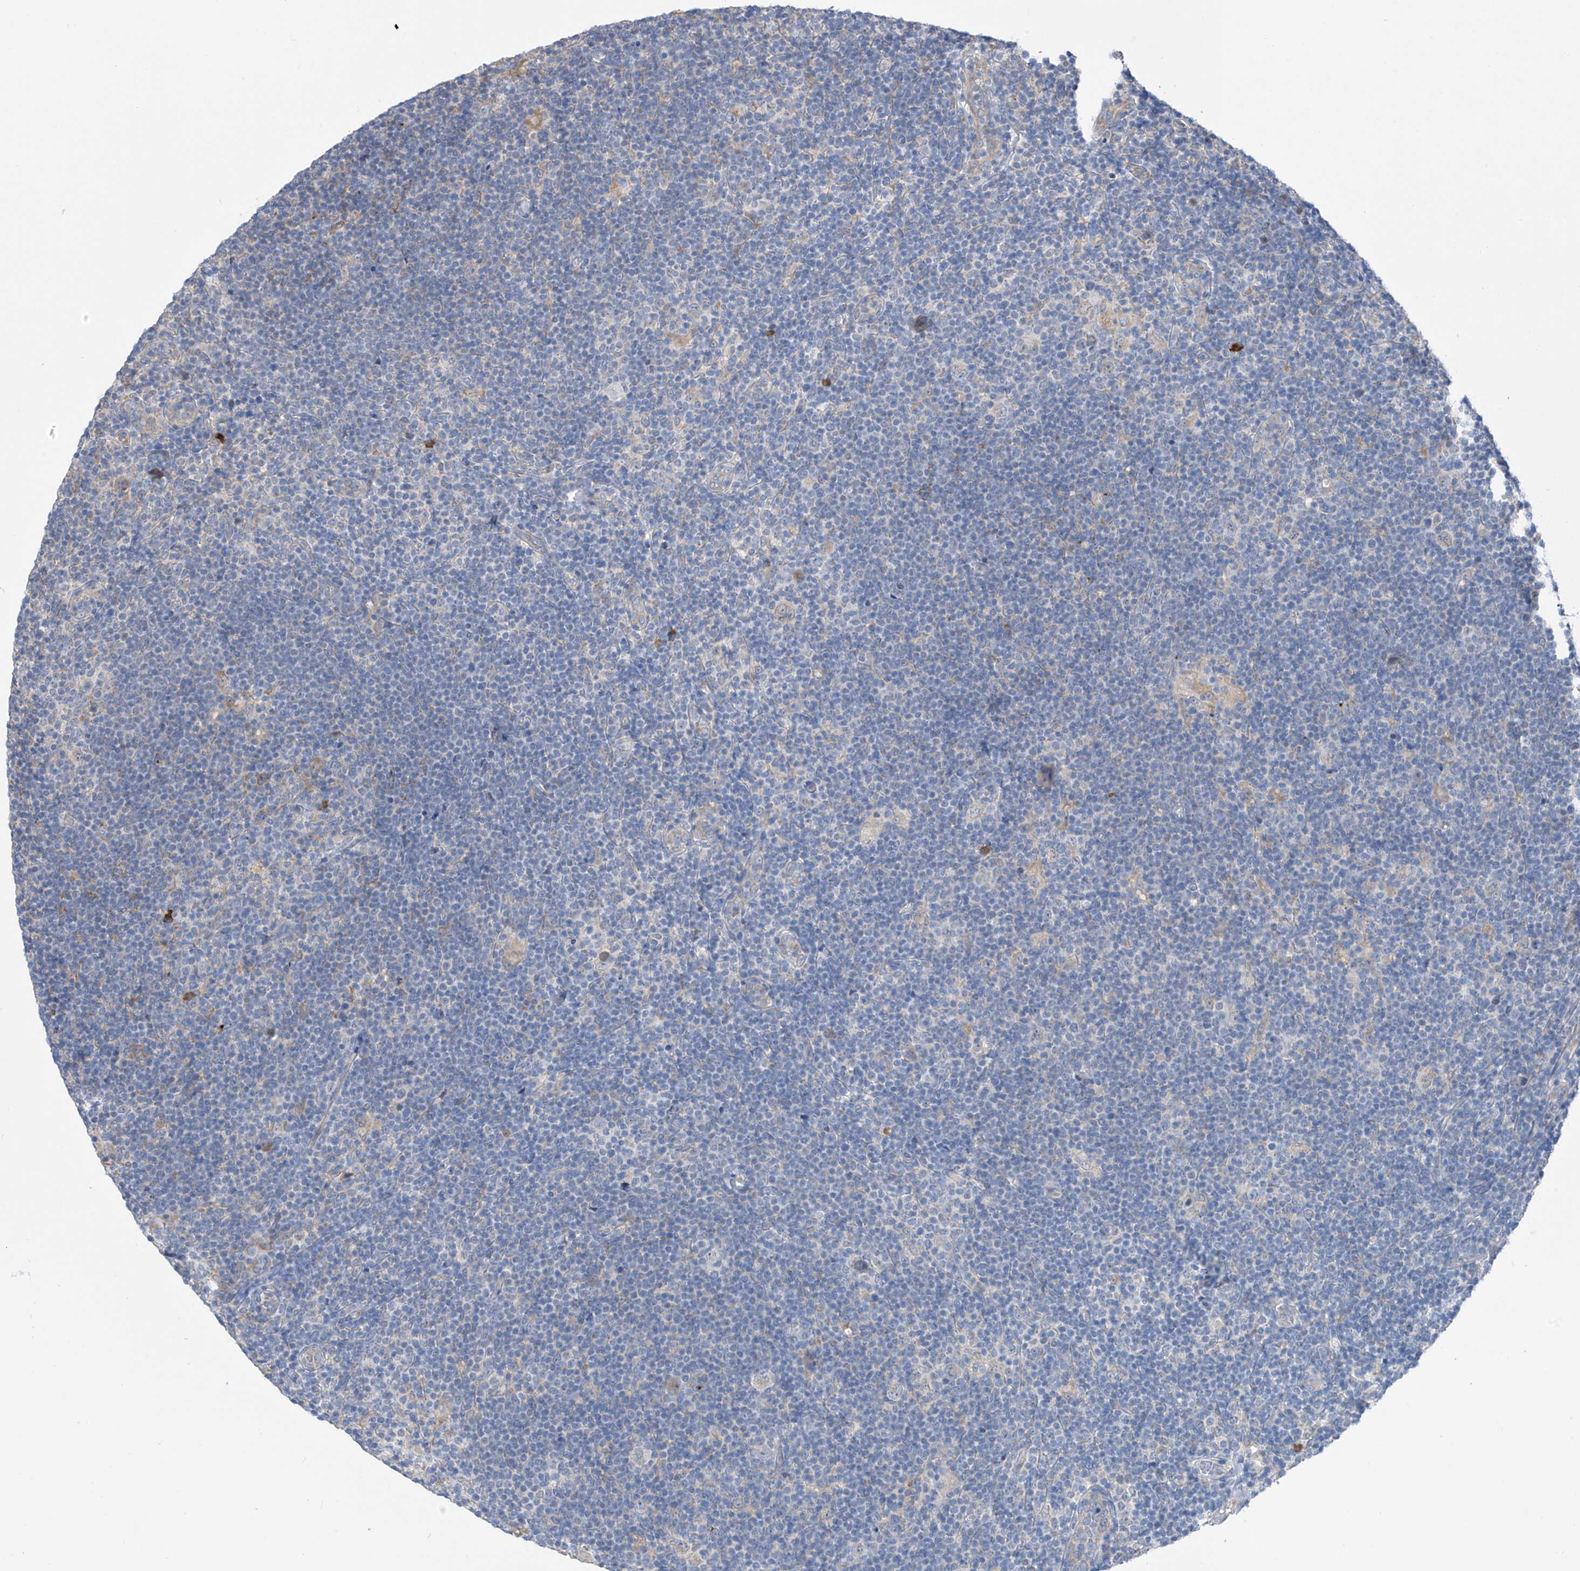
{"staining": {"intensity": "negative", "quantity": "none", "location": "none"}, "tissue": "lymphoma", "cell_type": "Tumor cells", "image_type": "cancer", "snomed": [{"axis": "morphology", "description": "Hodgkin's disease, NOS"}, {"axis": "topography", "description": "Lymph node"}], "caption": "This is a micrograph of IHC staining of lymphoma, which shows no staining in tumor cells.", "gene": "REC8", "patient": {"sex": "female", "age": 57}}